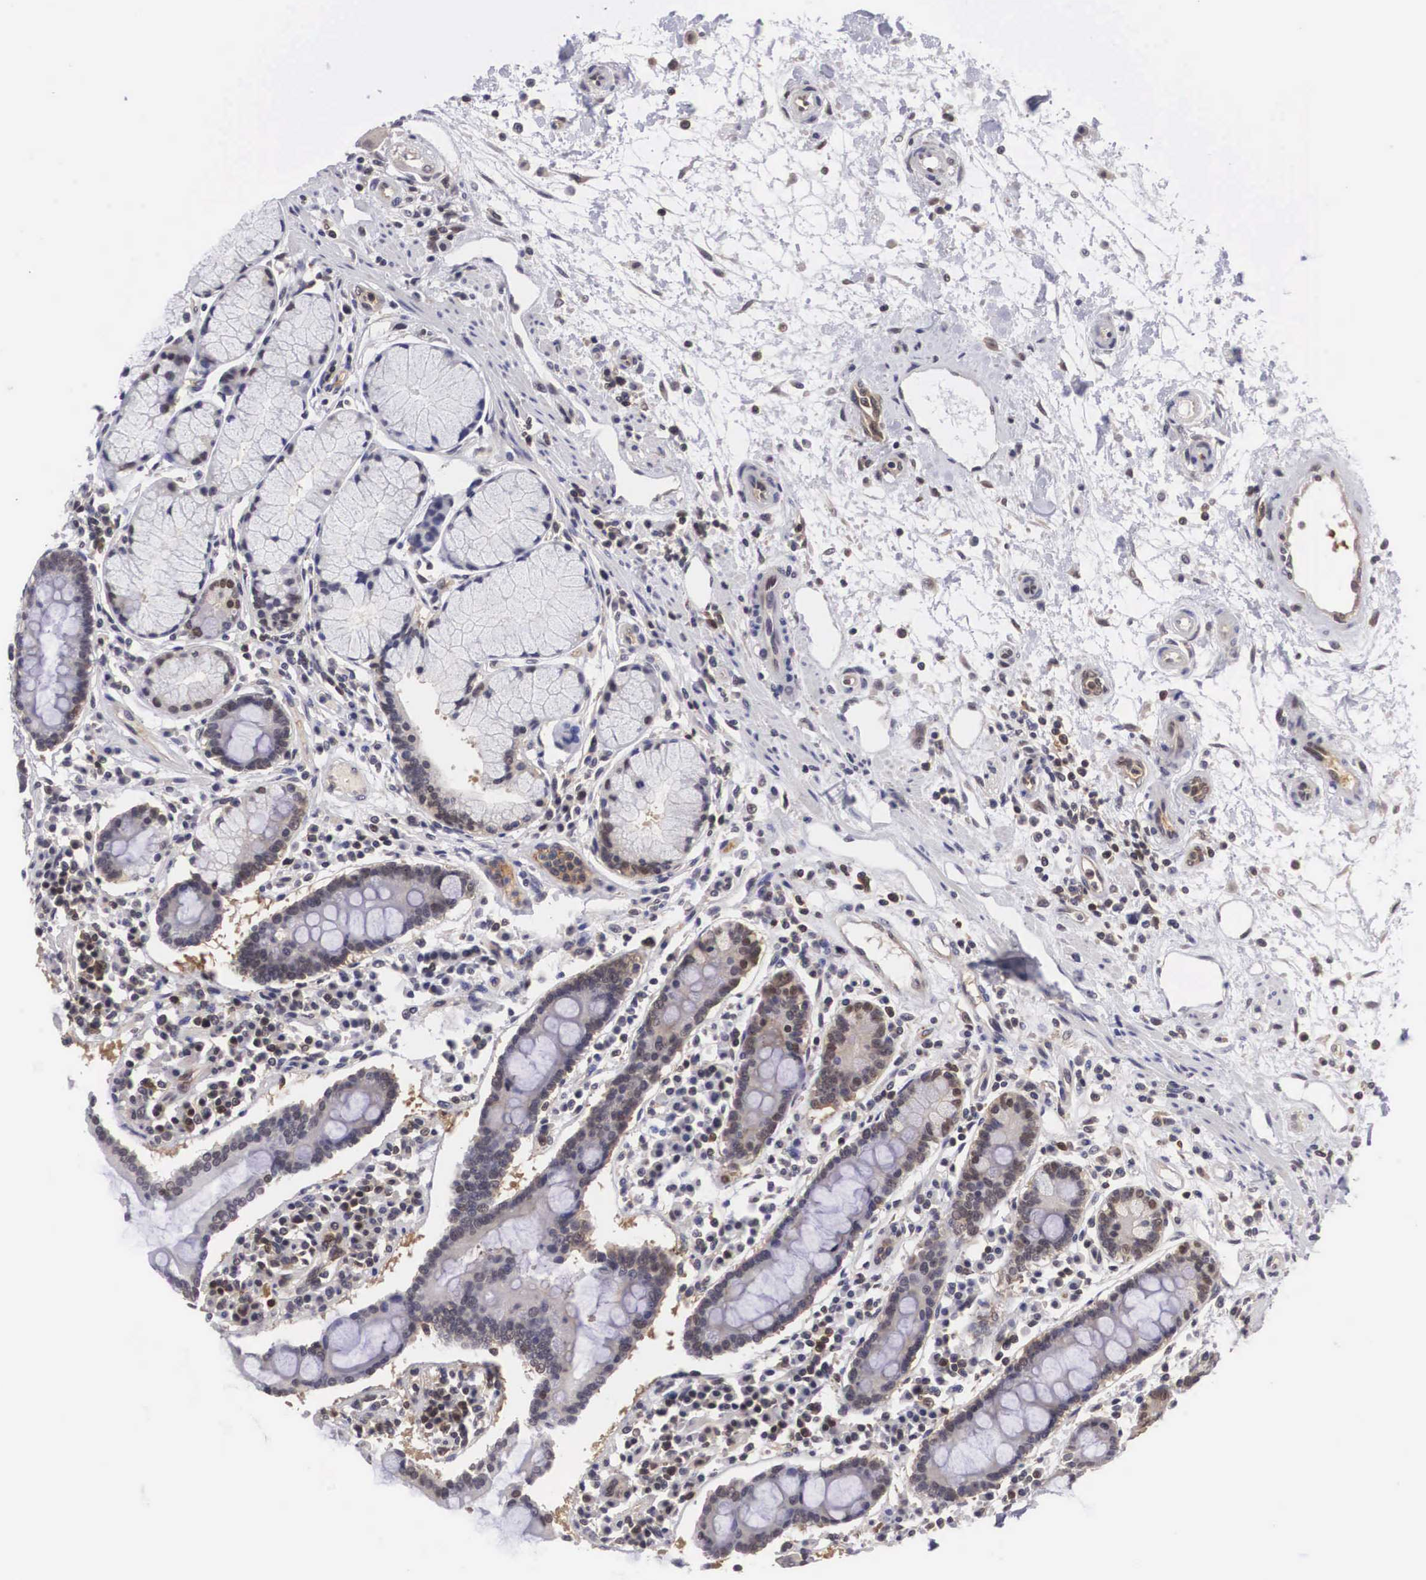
{"staining": {"intensity": "weak", "quantity": "25%-75%", "location": "cytoplasmic/membranous,nuclear"}, "tissue": "duodenum", "cell_type": "Glandular cells", "image_type": "normal", "snomed": [{"axis": "morphology", "description": "Normal tissue, NOS"}, {"axis": "topography", "description": "Duodenum"}], "caption": "DAB immunohistochemical staining of normal human duodenum reveals weak cytoplasmic/membranous,nuclear protein expression in approximately 25%-75% of glandular cells.", "gene": "ADSL", "patient": {"sex": "male", "age": 73}}